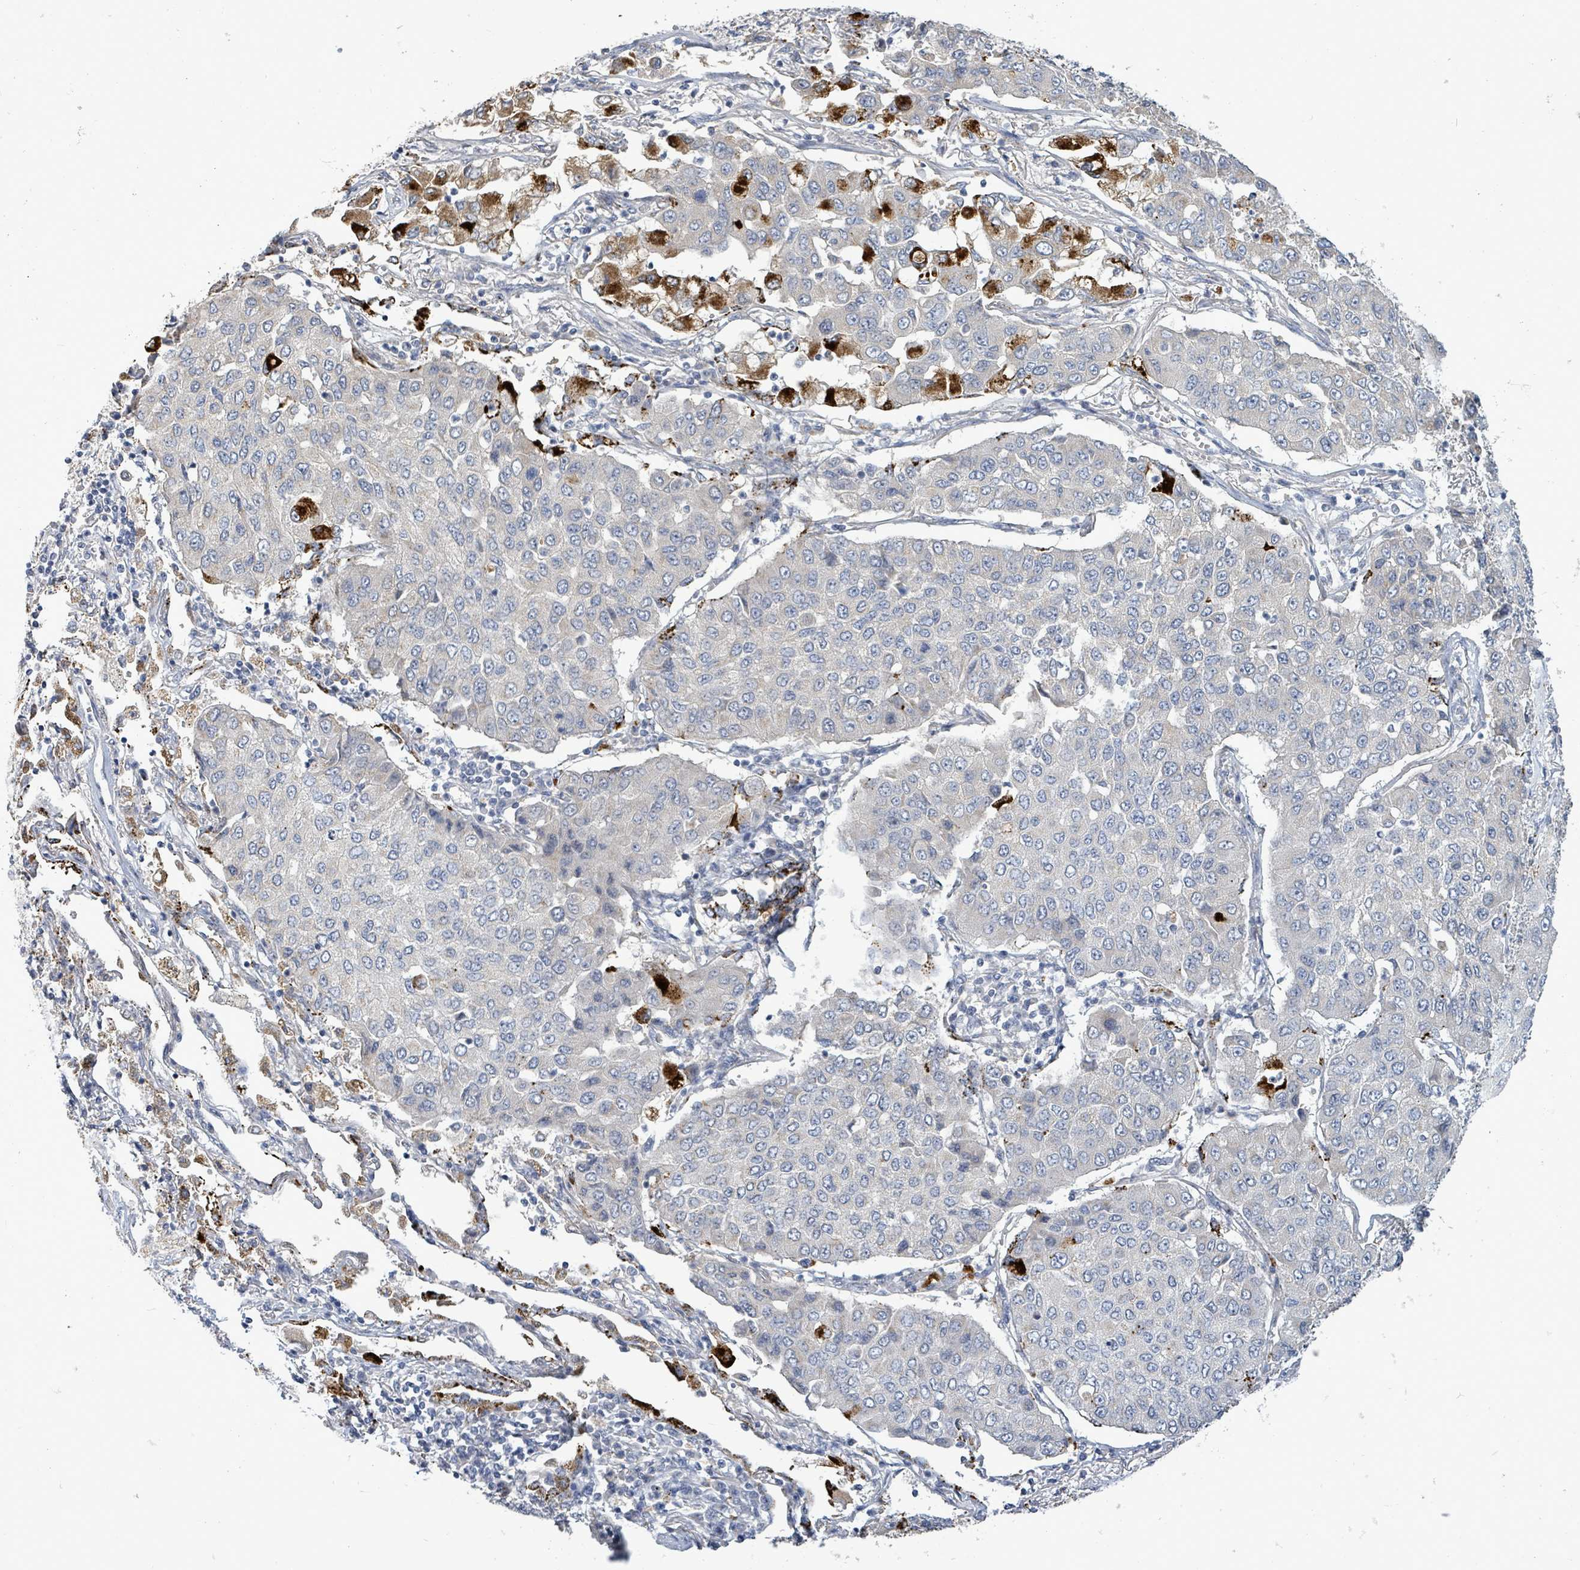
{"staining": {"intensity": "strong", "quantity": "<25%", "location": "cytoplasmic/membranous"}, "tissue": "lung cancer", "cell_type": "Tumor cells", "image_type": "cancer", "snomed": [{"axis": "morphology", "description": "Squamous cell carcinoma, NOS"}, {"axis": "topography", "description": "Lung"}], "caption": "High-power microscopy captured an immunohistochemistry (IHC) photomicrograph of lung cancer, revealing strong cytoplasmic/membranous positivity in about <25% of tumor cells. (DAB (3,3'-diaminobenzidine) IHC, brown staining for protein, blue staining for nuclei).", "gene": "ZFPM1", "patient": {"sex": "male", "age": 74}}